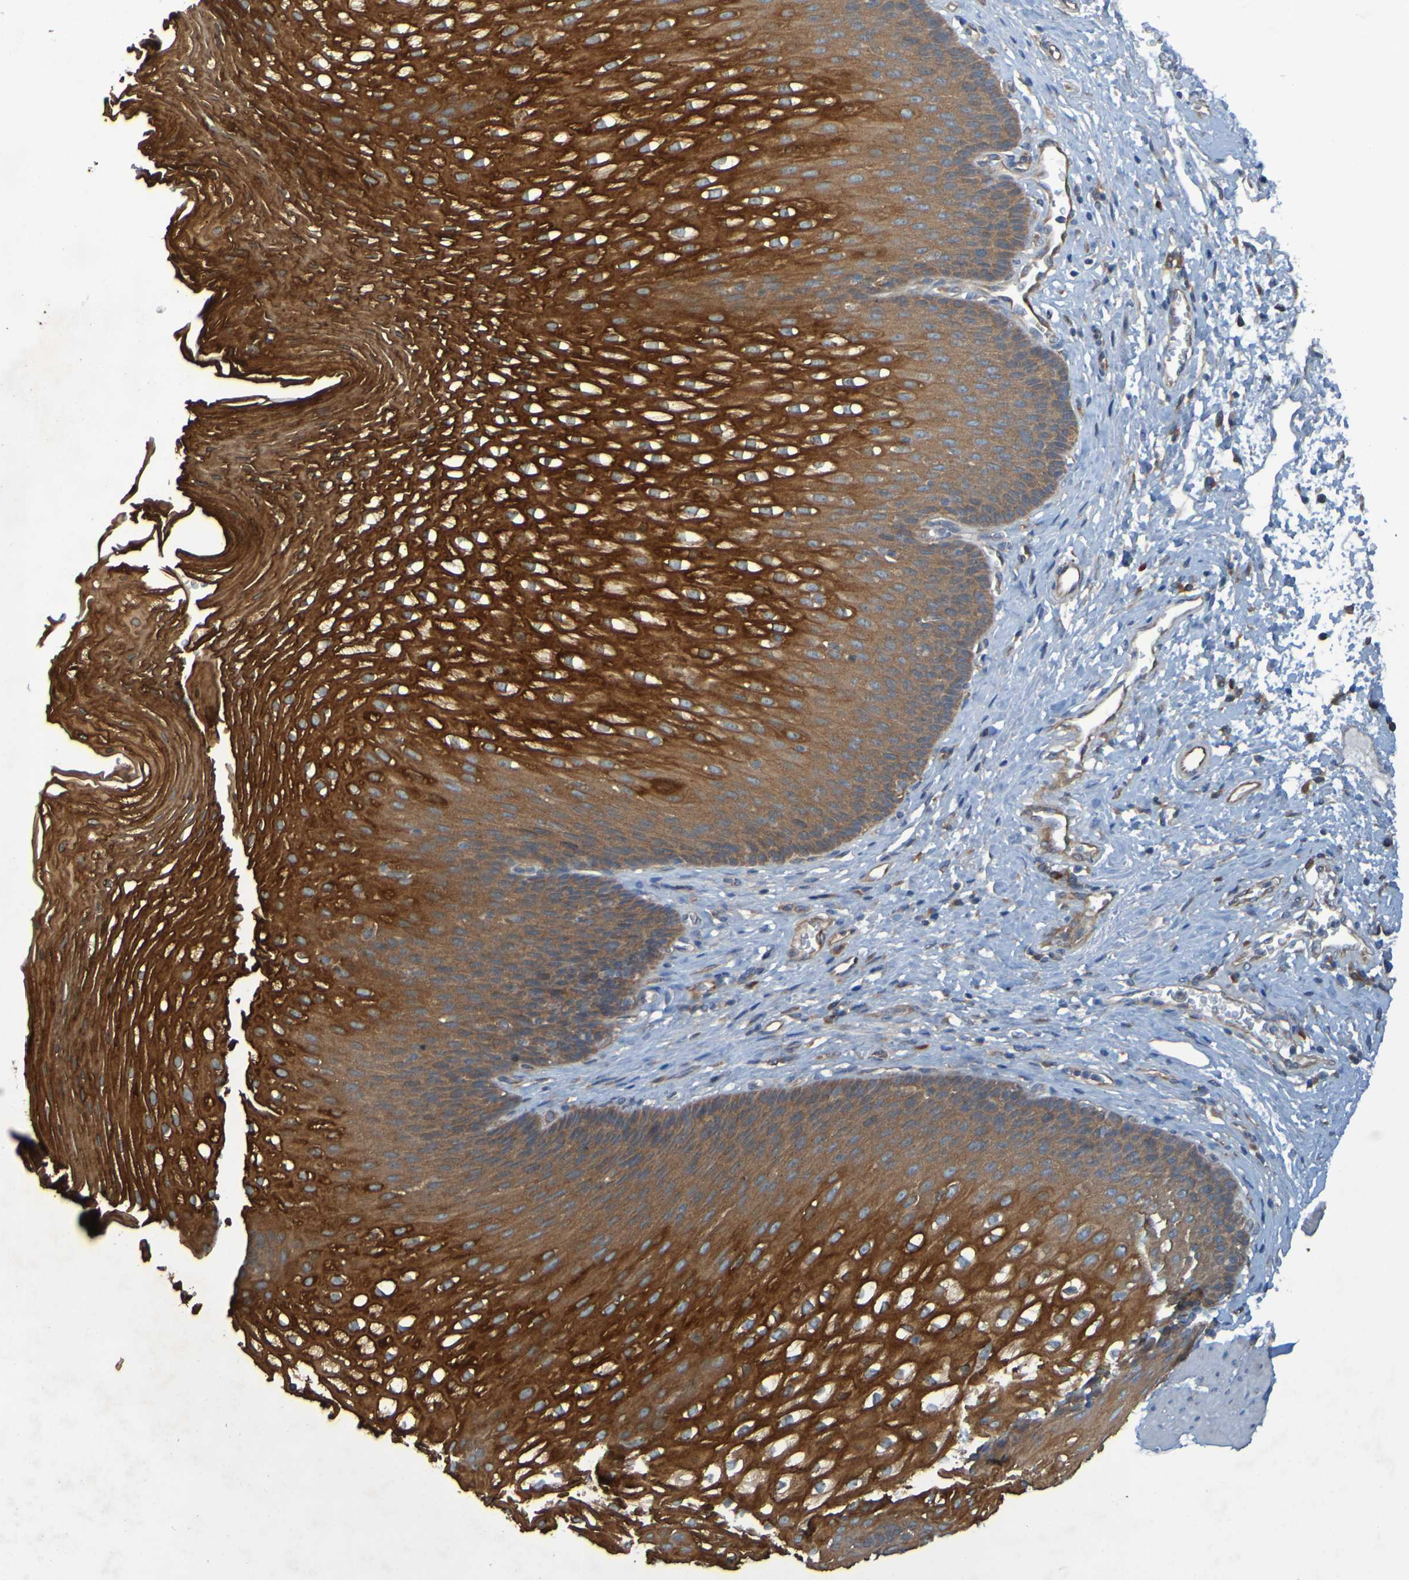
{"staining": {"intensity": "moderate", "quantity": ">75%", "location": "cytoplasmic/membranous"}, "tissue": "esophagus", "cell_type": "Squamous epithelial cells", "image_type": "normal", "snomed": [{"axis": "morphology", "description": "Normal tissue, NOS"}, {"axis": "topography", "description": "Esophagus"}], "caption": "Immunohistochemistry (IHC) (DAB) staining of benign human esophagus reveals moderate cytoplasmic/membranous protein expression in approximately >75% of squamous epithelial cells.", "gene": "DNAJC4", "patient": {"sex": "male", "age": 48}}